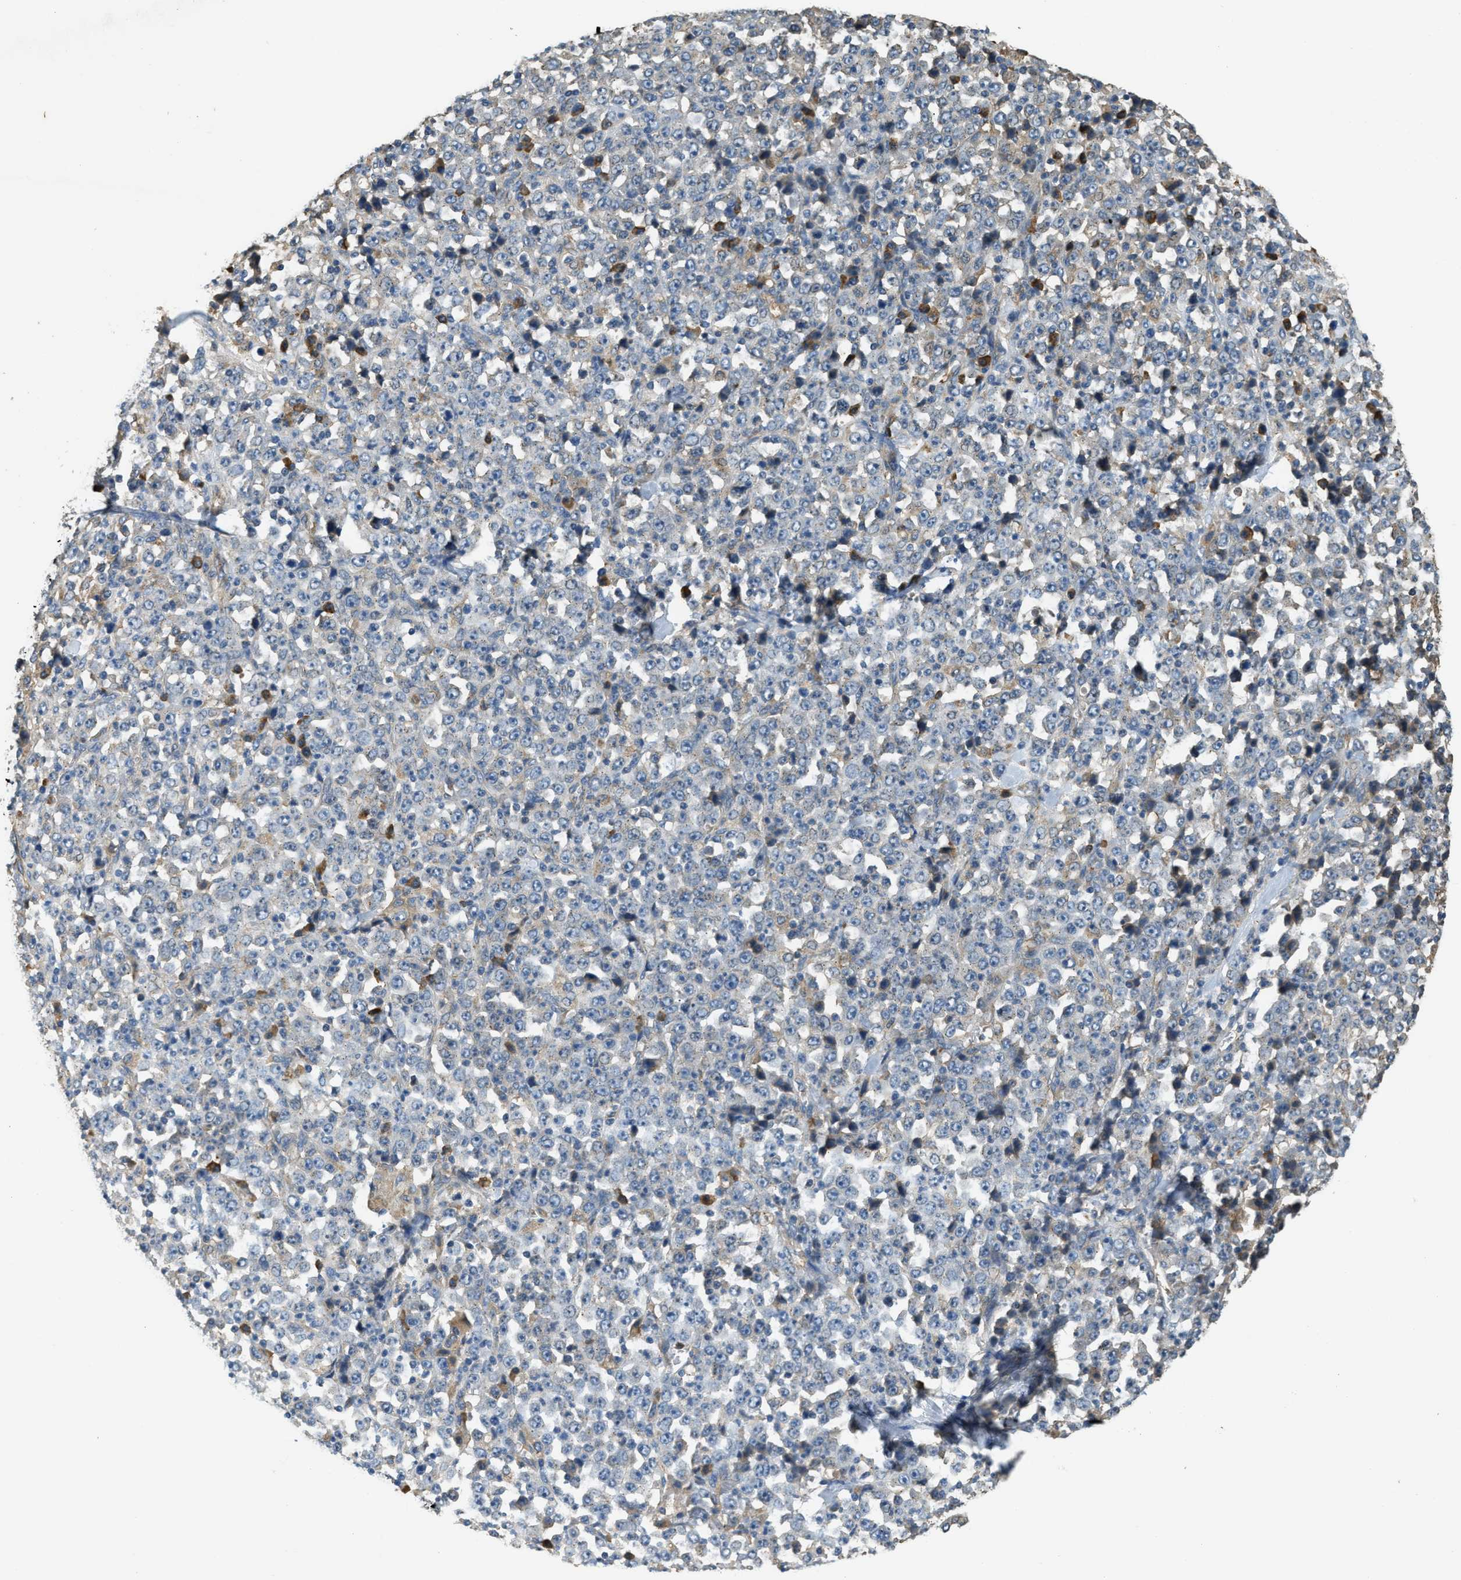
{"staining": {"intensity": "negative", "quantity": "none", "location": "none"}, "tissue": "stomach cancer", "cell_type": "Tumor cells", "image_type": "cancer", "snomed": [{"axis": "morphology", "description": "Normal tissue, NOS"}, {"axis": "morphology", "description": "Adenocarcinoma, NOS"}, {"axis": "topography", "description": "Stomach, upper"}, {"axis": "topography", "description": "Stomach"}], "caption": "High power microscopy image of an IHC photomicrograph of stomach adenocarcinoma, revealing no significant staining in tumor cells. (DAB (3,3'-diaminobenzidine) immunohistochemistry, high magnification).", "gene": "CFLAR", "patient": {"sex": "male", "age": 59}}